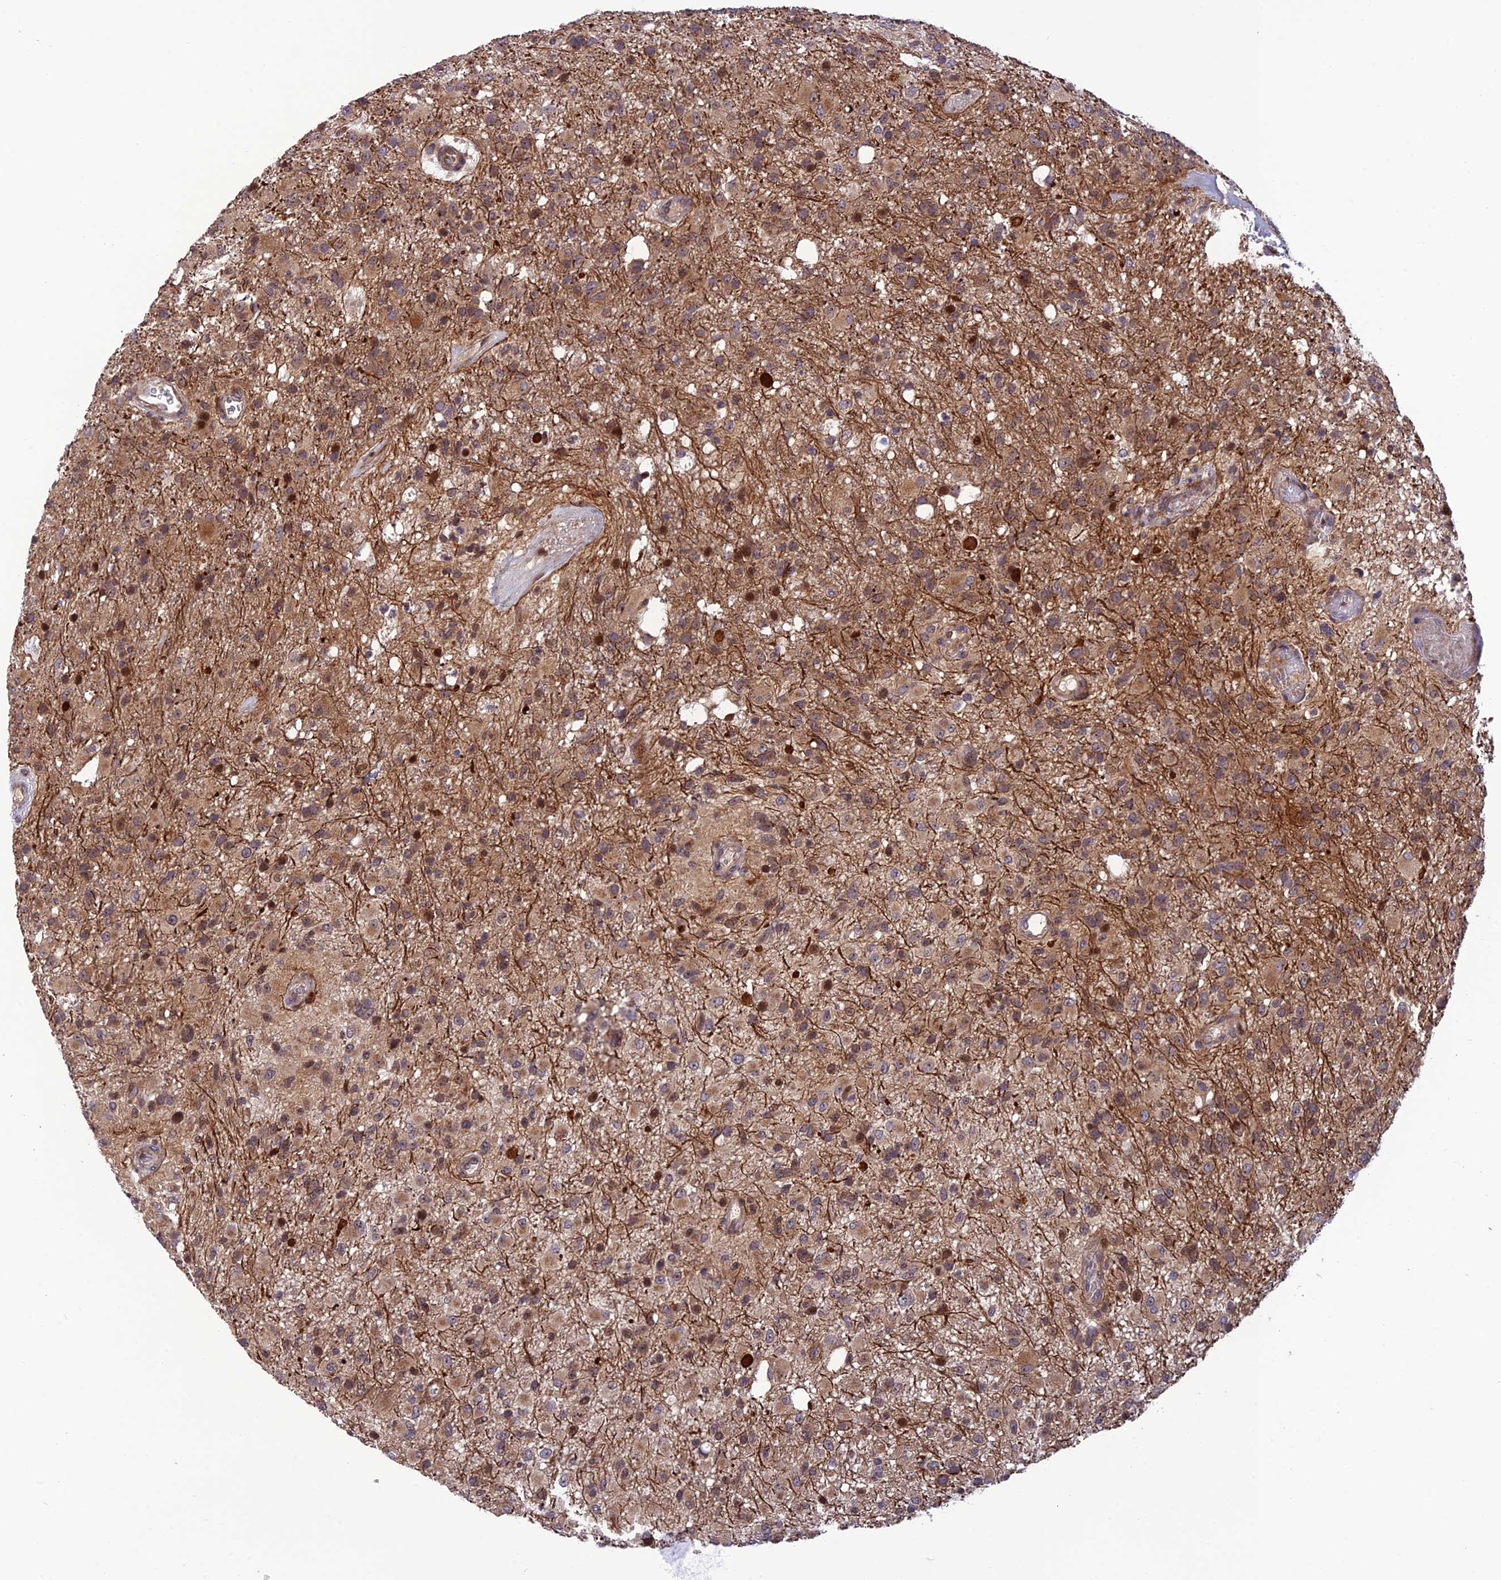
{"staining": {"intensity": "moderate", "quantity": ">75%", "location": "cytoplasmic/membranous"}, "tissue": "glioma", "cell_type": "Tumor cells", "image_type": "cancer", "snomed": [{"axis": "morphology", "description": "Glioma, malignant, High grade"}, {"axis": "topography", "description": "Brain"}], "caption": "Glioma tissue shows moderate cytoplasmic/membranous positivity in about >75% of tumor cells, visualized by immunohistochemistry.", "gene": "SMIM7", "patient": {"sex": "female", "age": 74}}